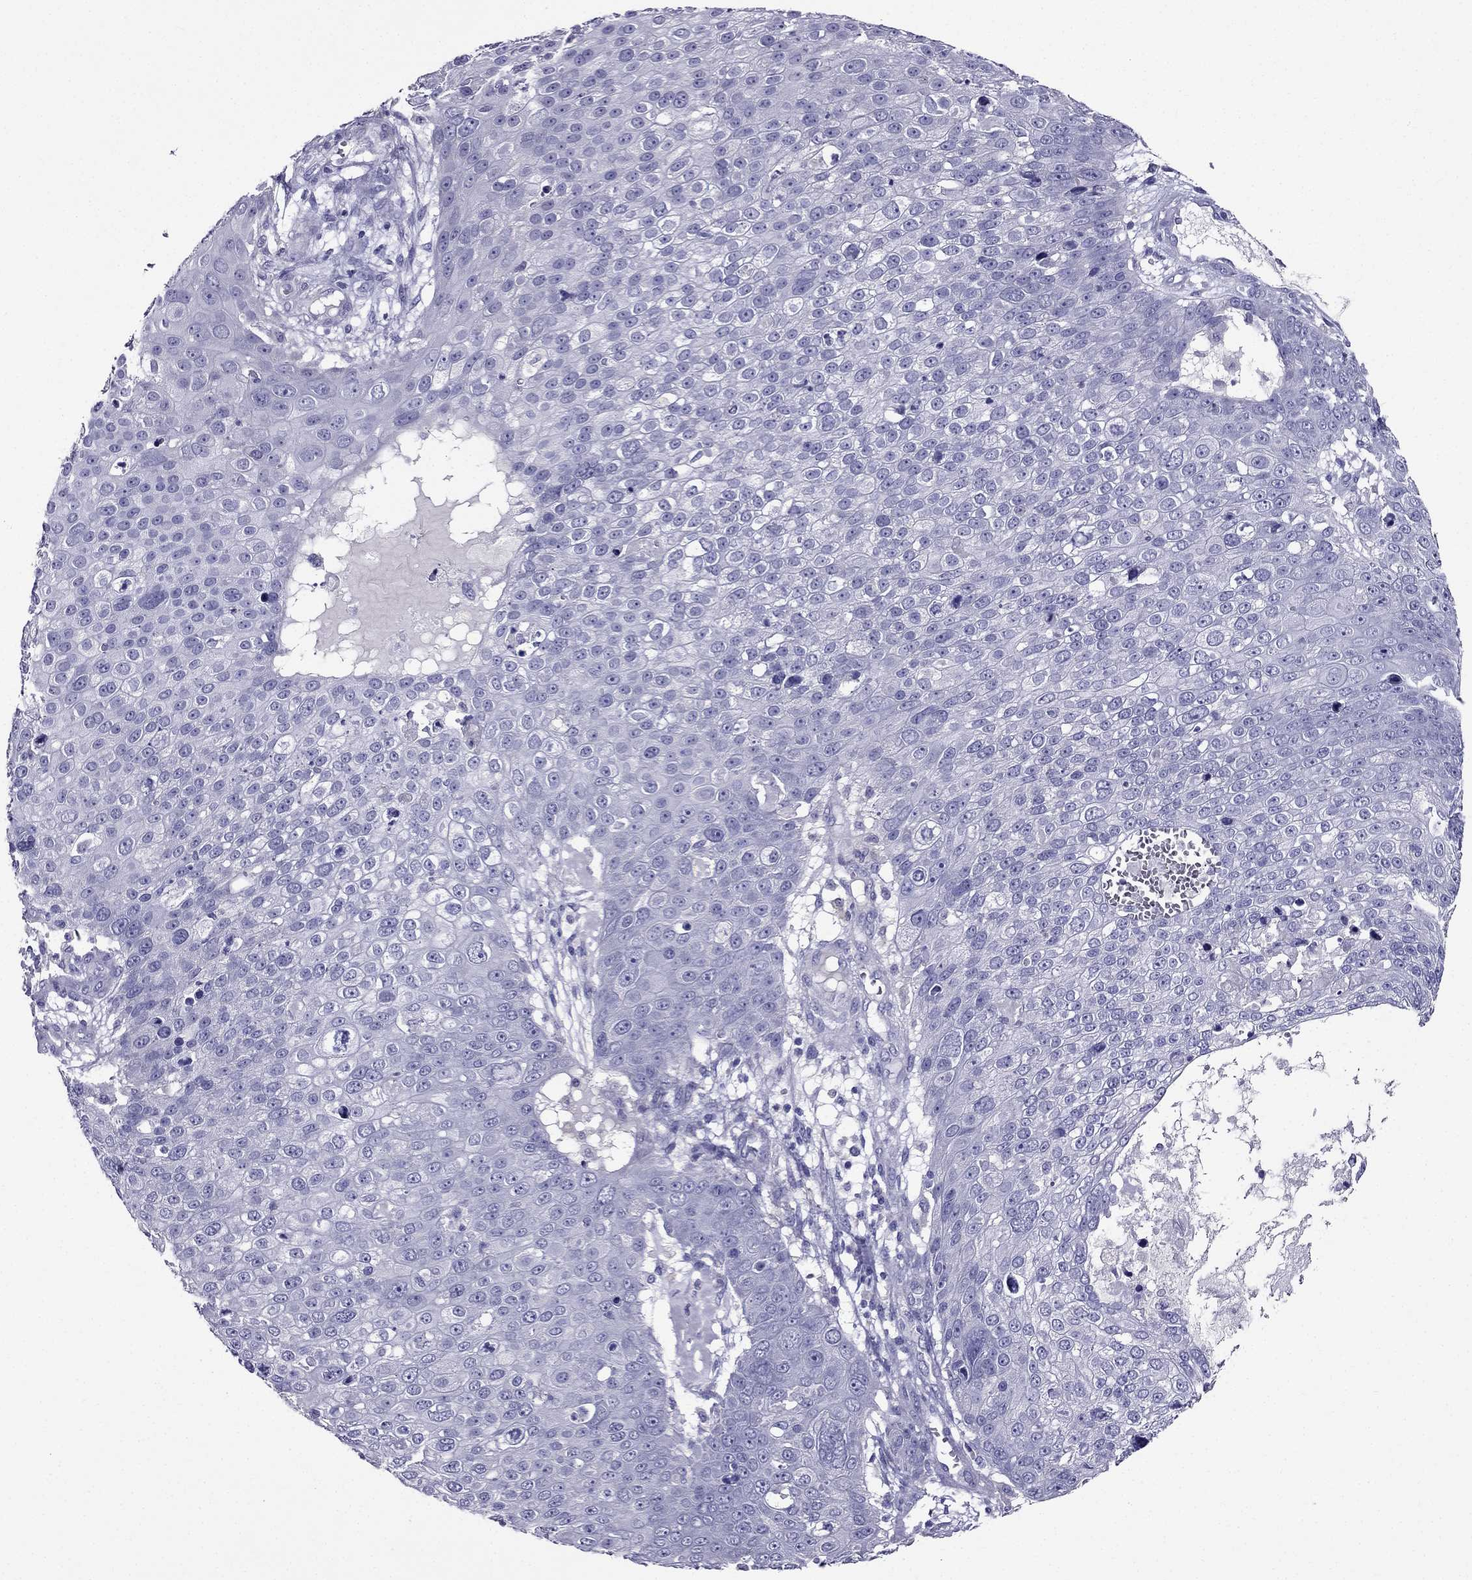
{"staining": {"intensity": "negative", "quantity": "none", "location": "none"}, "tissue": "skin cancer", "cell_type": "Tumor cells", "image_type": "cancer", "snomed": [{"axis": "morphology", "description": "Squamous cell carcinoma, NOS"}, {"axis": "topography", "description": "Skin"}], "caption": "Tumor cells are negative for protein expression in human skin cancer.", "gene": "ZNF541", "patient": {"sex": "male", "age": 71}}